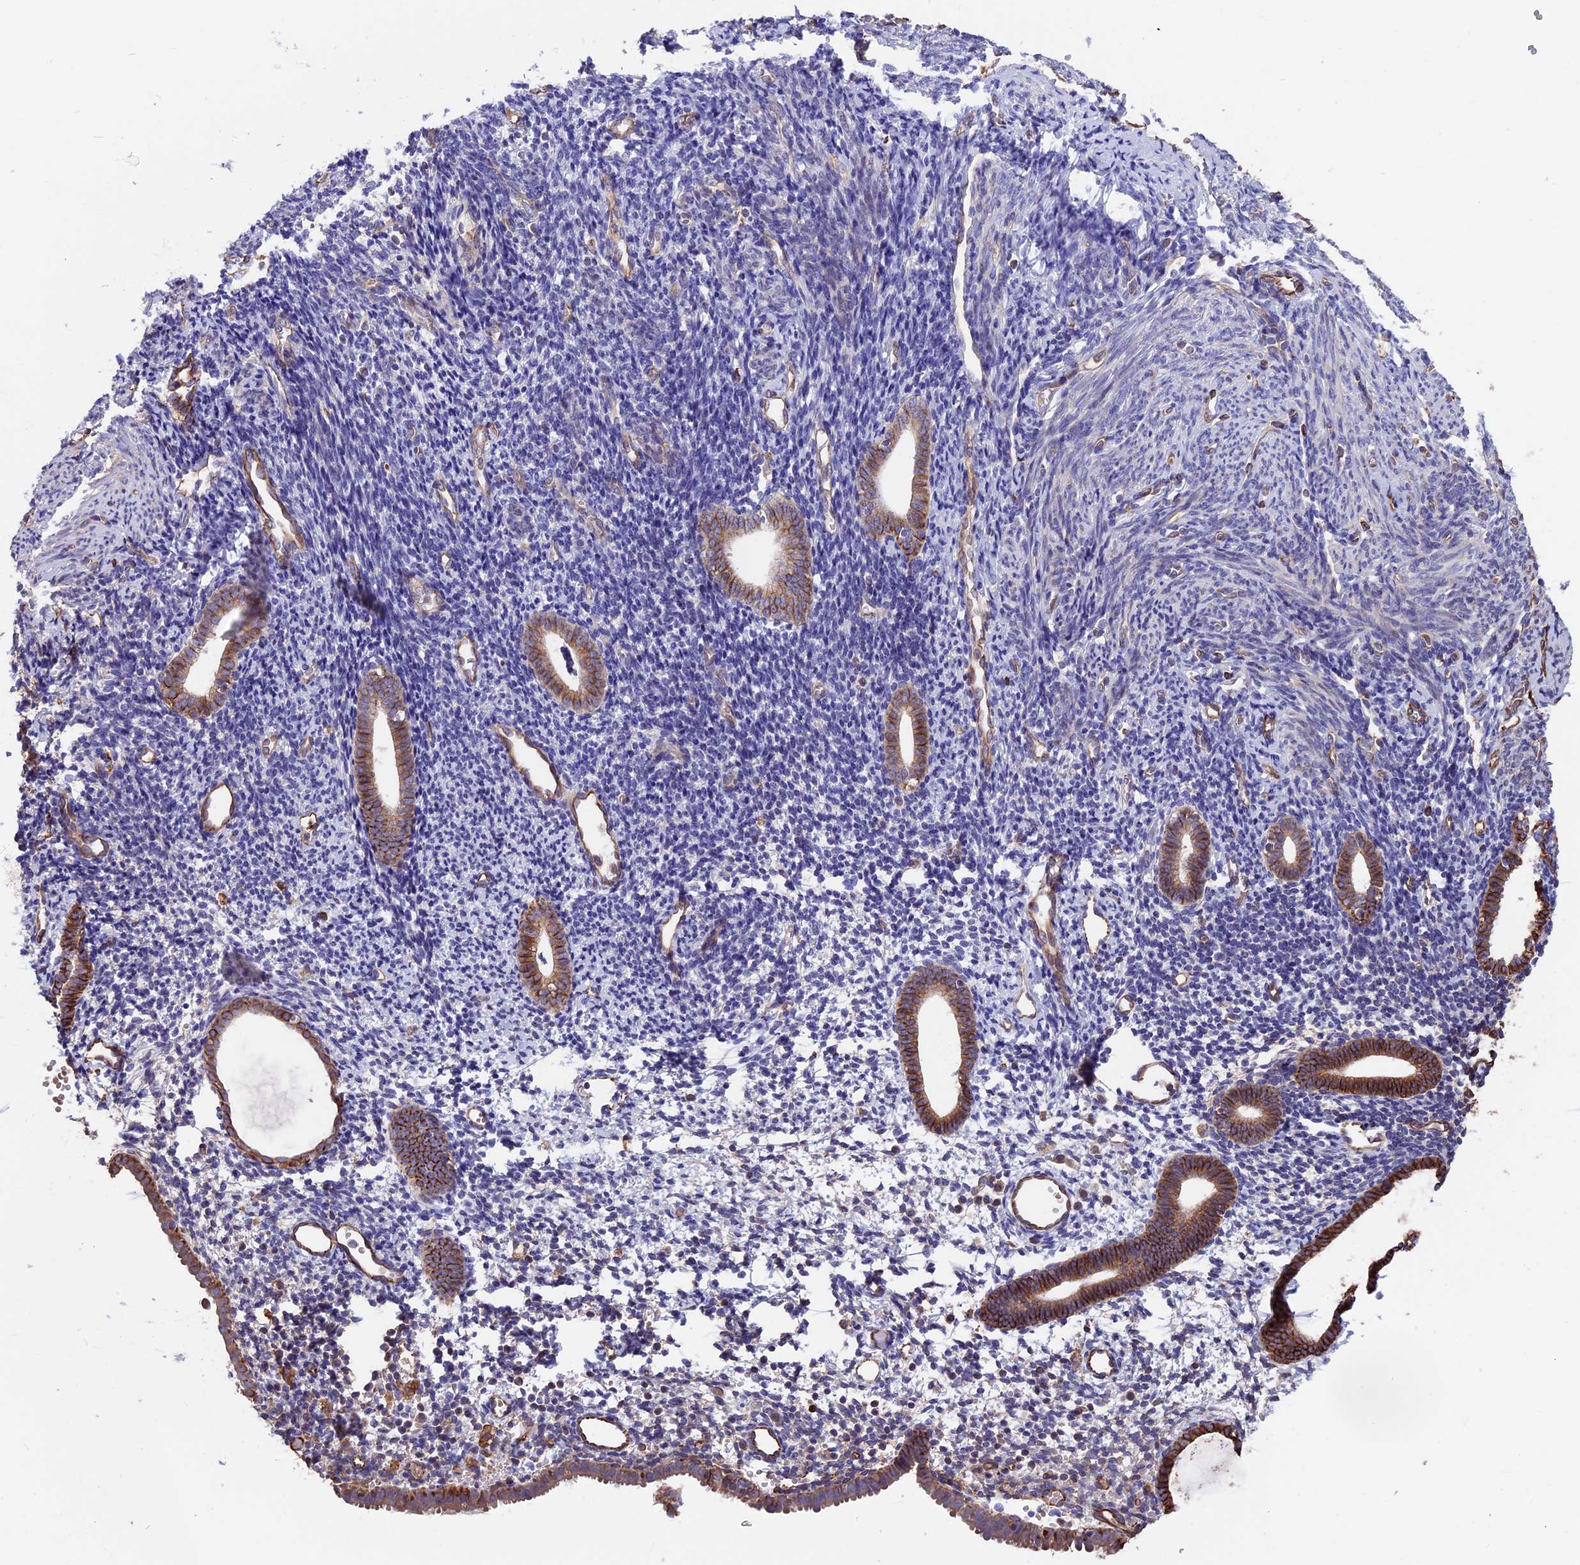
{"staining": {"intensity": "negative", "quantity": "none", "location": "none"}, "tissue": "endometrium", "cell_type": "Cells in endometrial stroma", "image_type": "normal", "snomed": [{"axis": "morphology", "description": "Normal tissue, NOS"}, {"axis": "topography", "description": "Endometrium"}], "caption": "Histopathology image shows no significant protein expression in cells in endometrial stroma of benign endometrium.", "gene": "SEH1L", "patient": {"sex": "female", "age": 56}}